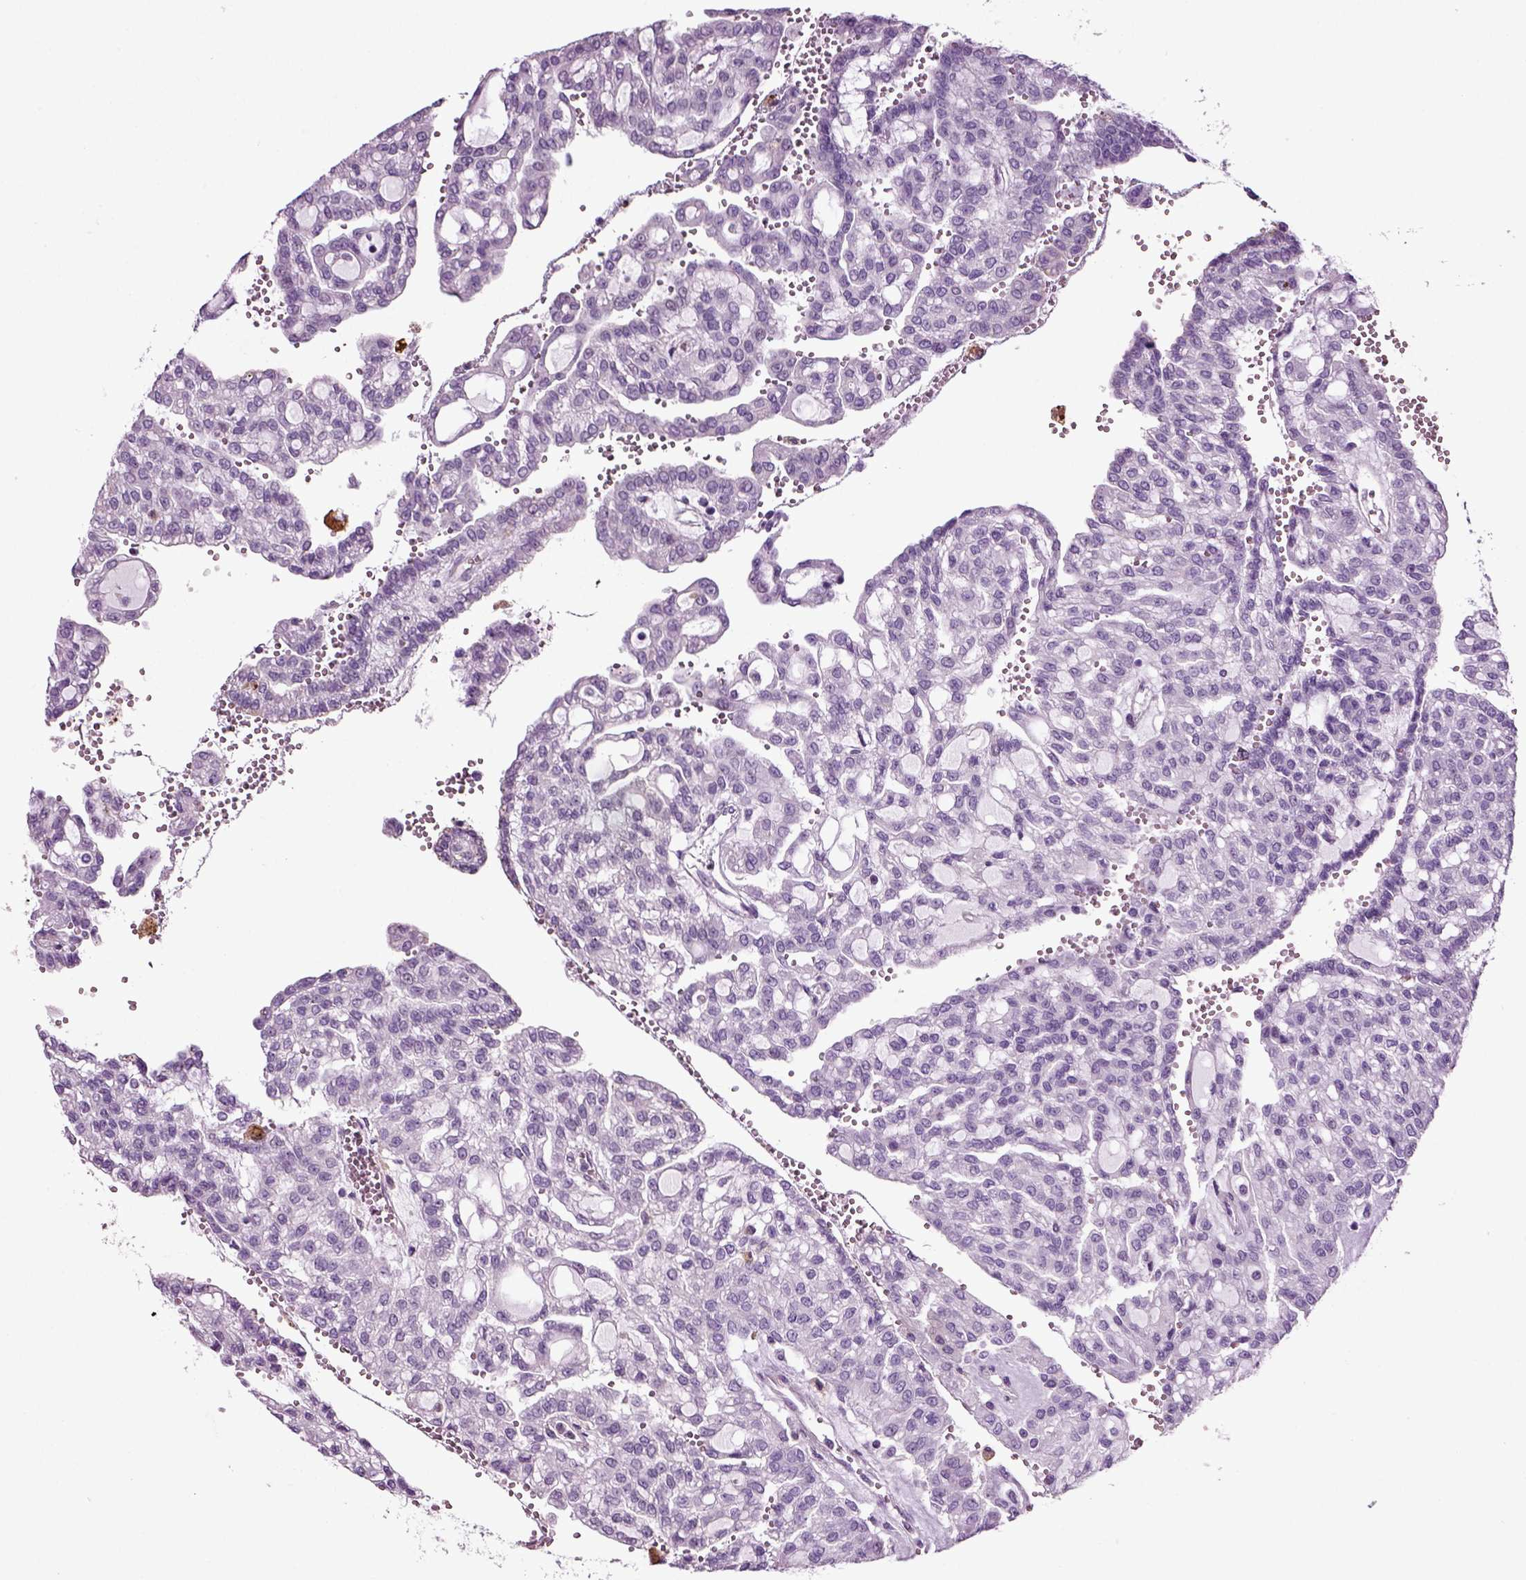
{"staining": {"intensity": "negative", "quantity": "none", "location": "none"}, "tissue": "renal cancer", "cell_type": "Tumor cells", "image_type": "cancer", "snomed": [{"axis": "morphology", "description": "Adenocarcinoma, NOS"}, {"axis": "topography", "description": "Kidney"}], "caption": "A high-resolution photomicrograph shows IHC staining of renal adenocarcinoma, which exhibits no significant expression in tumor cells.", "gene": "ARID3A", "patient": {"sex": "male", "age": 63}}